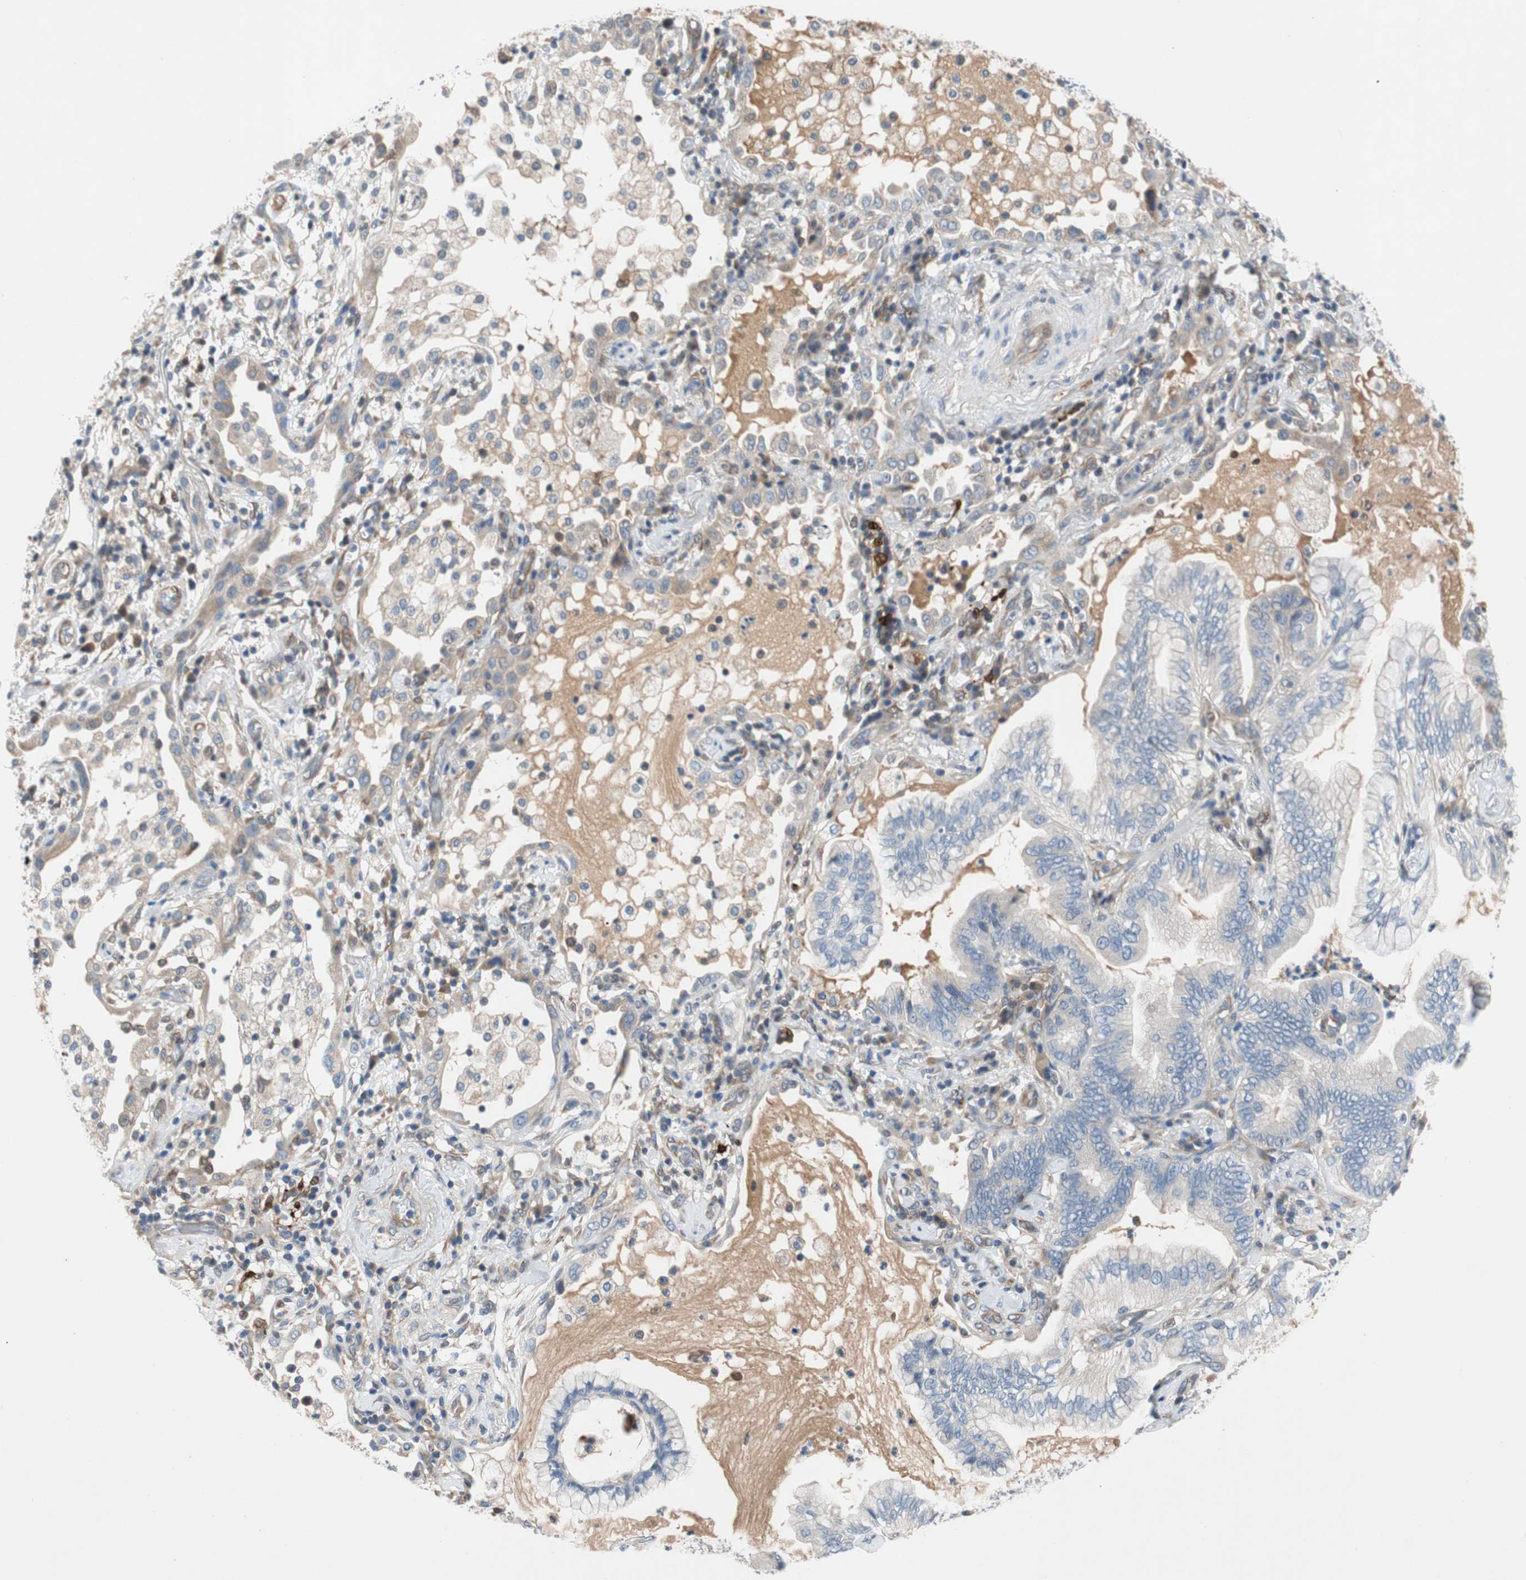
{"staining": {"intensity": "negative", "quantity": "none", "location": "none"}, "tissue": "lung cancer", "cell_type": "Tumor cells", "image_type": "cancer", "snomed": [{"axis": "morphology", "description": "Normal tissue, NOS"}, {"axis": "morphology", "description": "Adenocarcinoma, NOS"}, {"axis": "topography", "description": "Bronchus"}, {"axis": "topography", "description": "Lung"}], "caption": "This is a micrograph of immunohistochemistry staining of lung cancer, which shows no expression in tumor cells.", "gene": "RELB", "patient": {"sex": "female", "age": 70}}